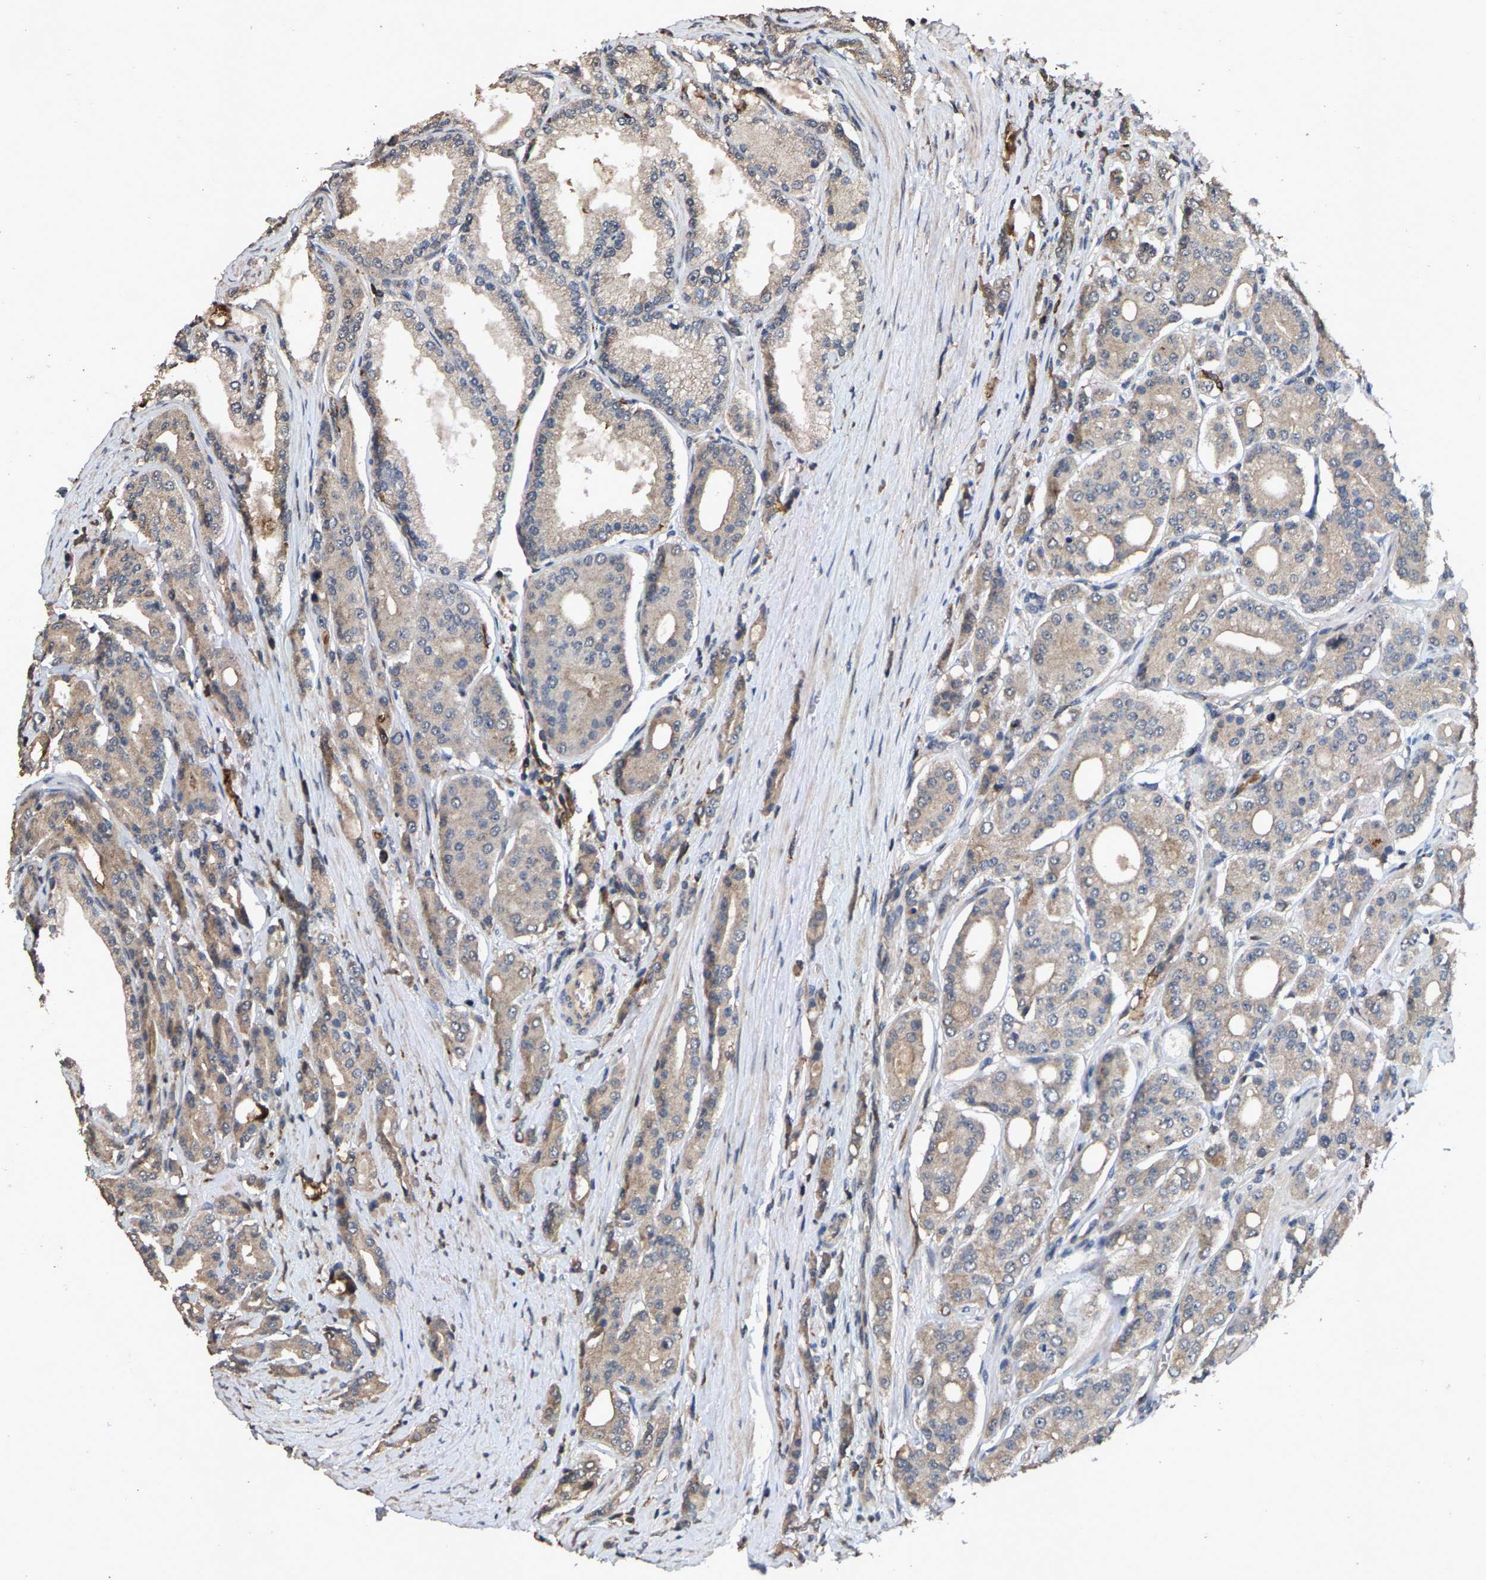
{"staining": {"intensity": "weak", "quantity": "25%-75%", "location": "cytoplasmic/membranous"}, "tissue": "prostate cancer", "cell_type": "Tumor cells", "image_type": "cancer", "snomed": [{"axis": "morphology", "description": "Adenocarcinoma, High grade"}, {"axis": "topography", "description": "Prostate"}], "caption": "Human prostate high-grade adenocarcinoma stained with a brown dye reveals weak cytoplasmic/membranous positive positivity in approximately 25%-75% of tumor cells.", "gene": "TDRKH", "patient": {"sex": "male", "age": 71}}